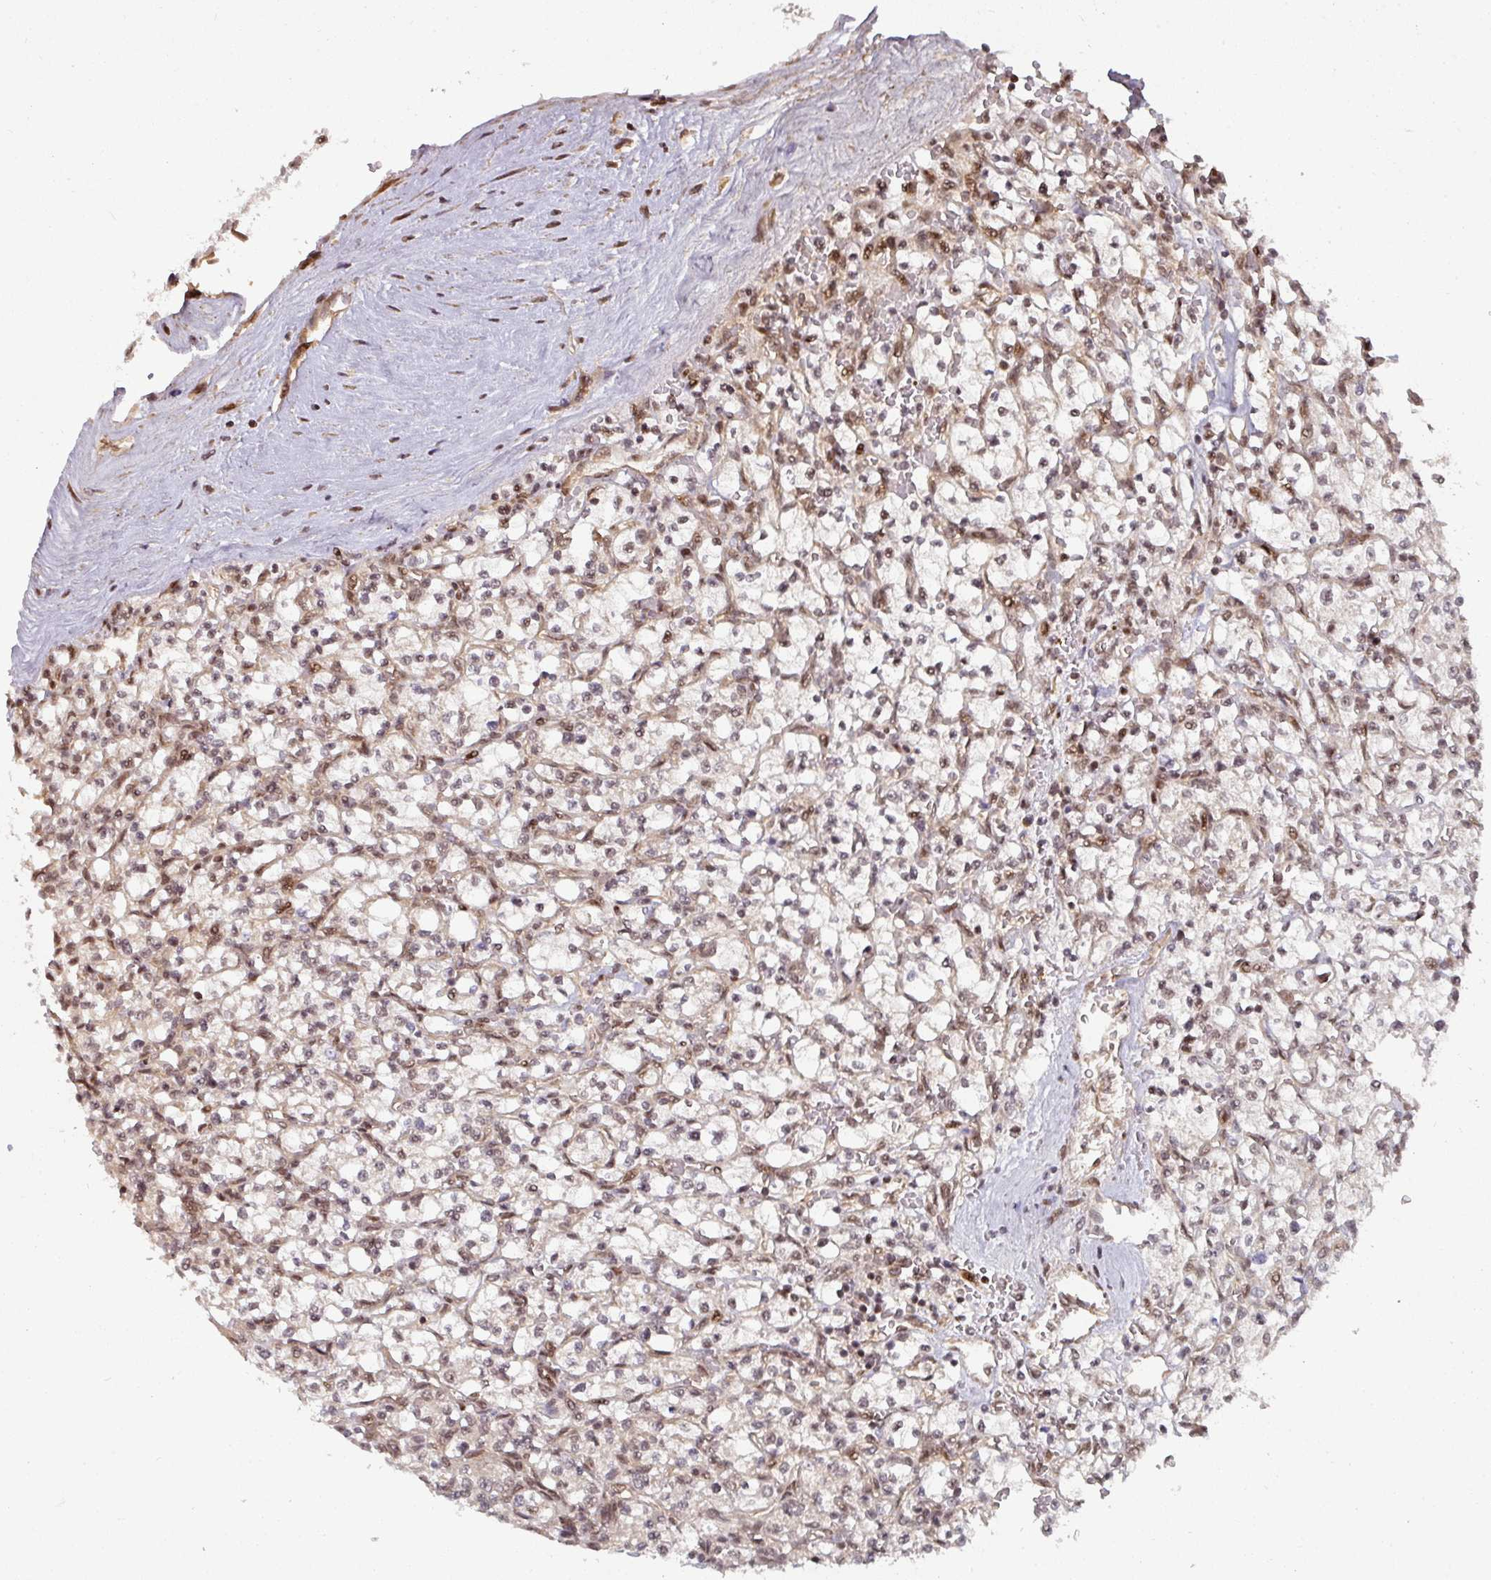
{"staining": {"intensity": "negative", "quantity": "none", "location": "none"}, "tissue": "renal cancer", "cell_type": "Tumor cells", "image_type": "cancer", "snomed": [{"axis": "morphology", "description": "Adenocarcinoma, NOS"}, {"axis": "topography", "description": "Kidney"}], "caption": "The photomicrograph exhibits no significant staining in tumor cells of renal adenocarcinoma.", "gene": "SIK3", "patient": {"sex": "female", "age": 64}}